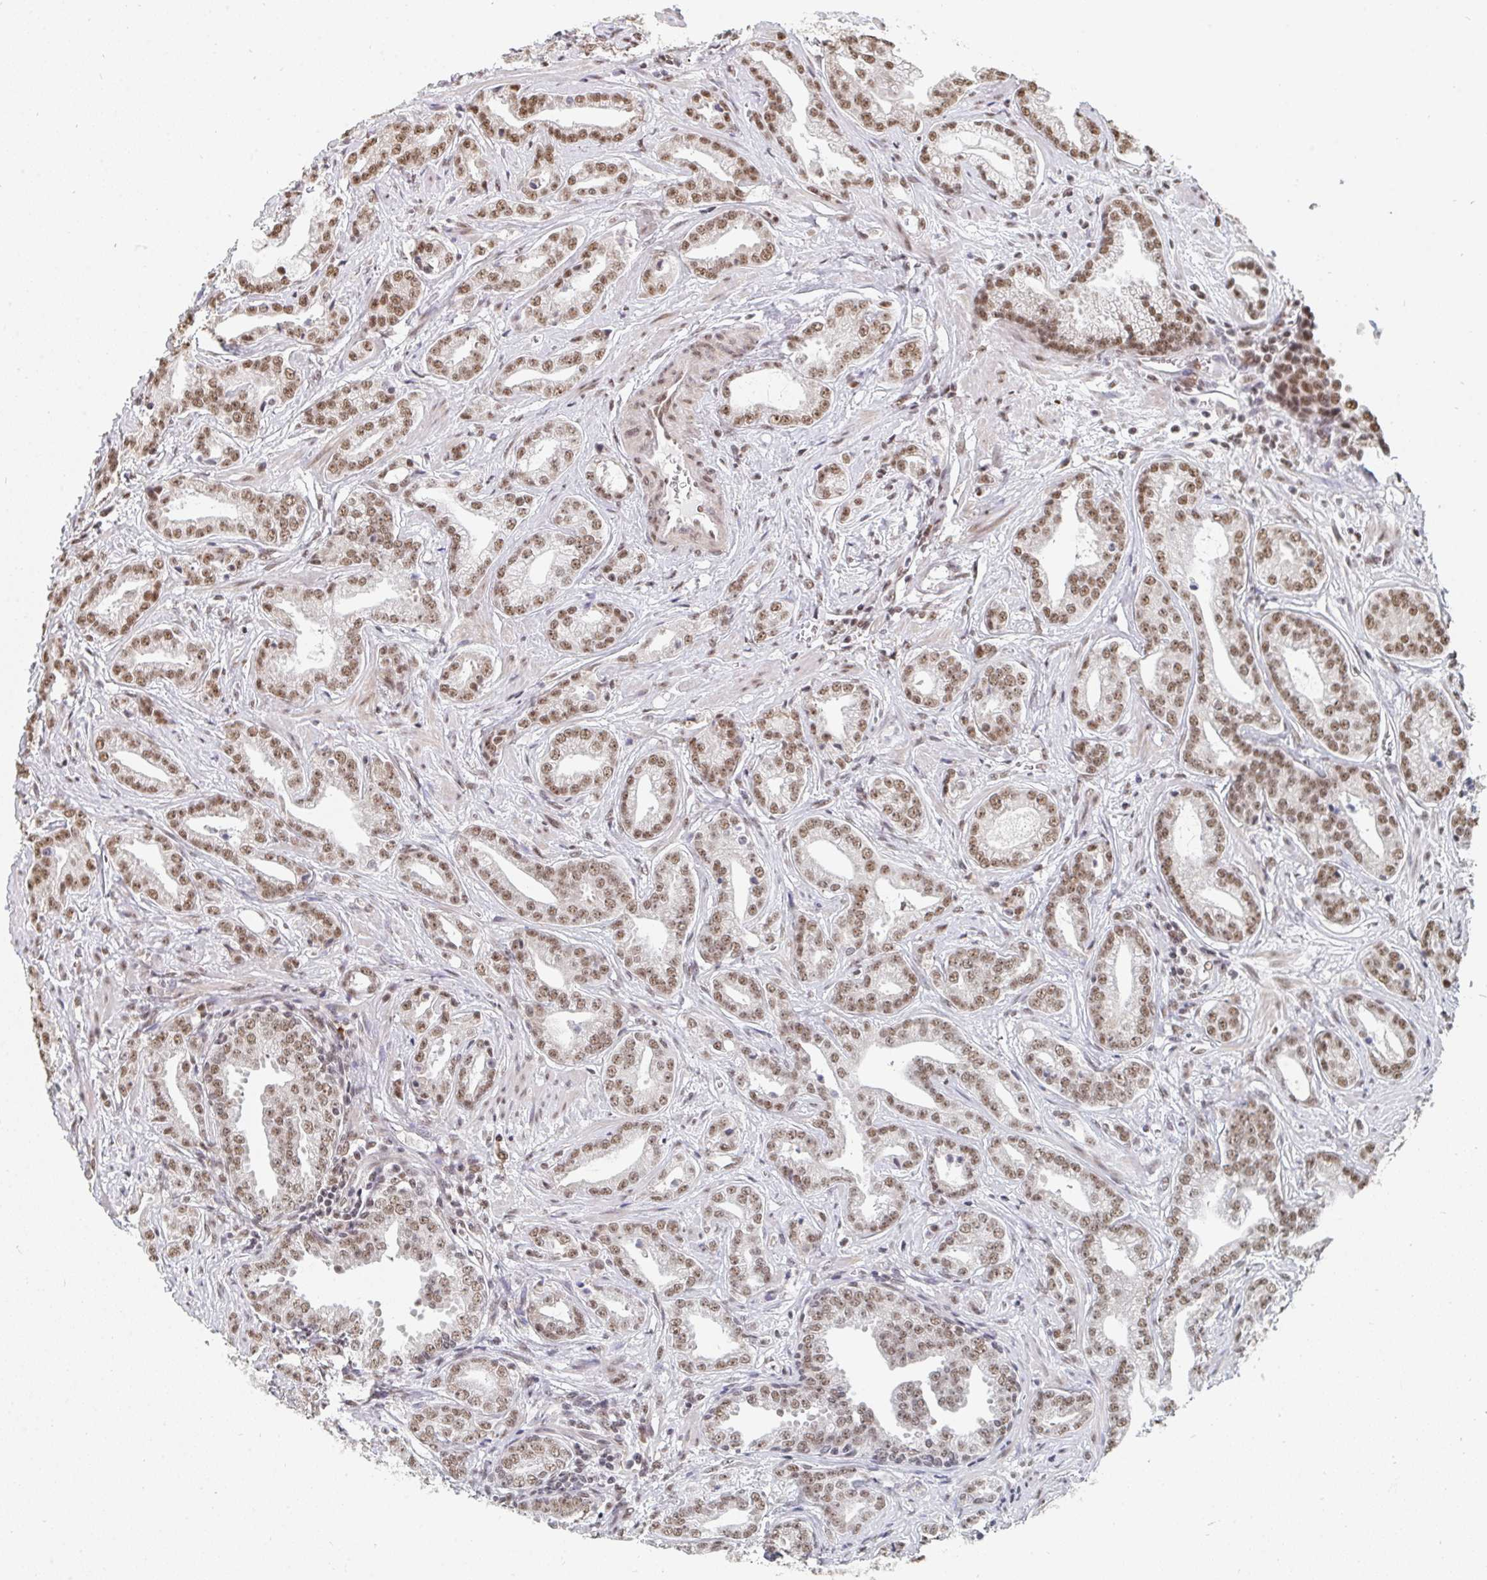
{"staining": {"intensity": "moderate", "quantity": ">75%", "location": "nuclear"}, "tissue": "prostate cancer", "cell_type": "Tumor cells", "image_type": "cancer", "snomed": [{"axis": "morphology", "description": "Adenocarcinoma, Medium grade"}, {"axis": "topography", "description": "Prostate"}], "caption": "A high-resolution image shows immunohistochemistry (IHC) staining of medium-grade adenocarcinoma (prostate), which demonstrates moderate nuclear expression in approximately >75% of tumor cells.", "gene": "MBNL1", "patient": {"sex": "male", "age": 57}}